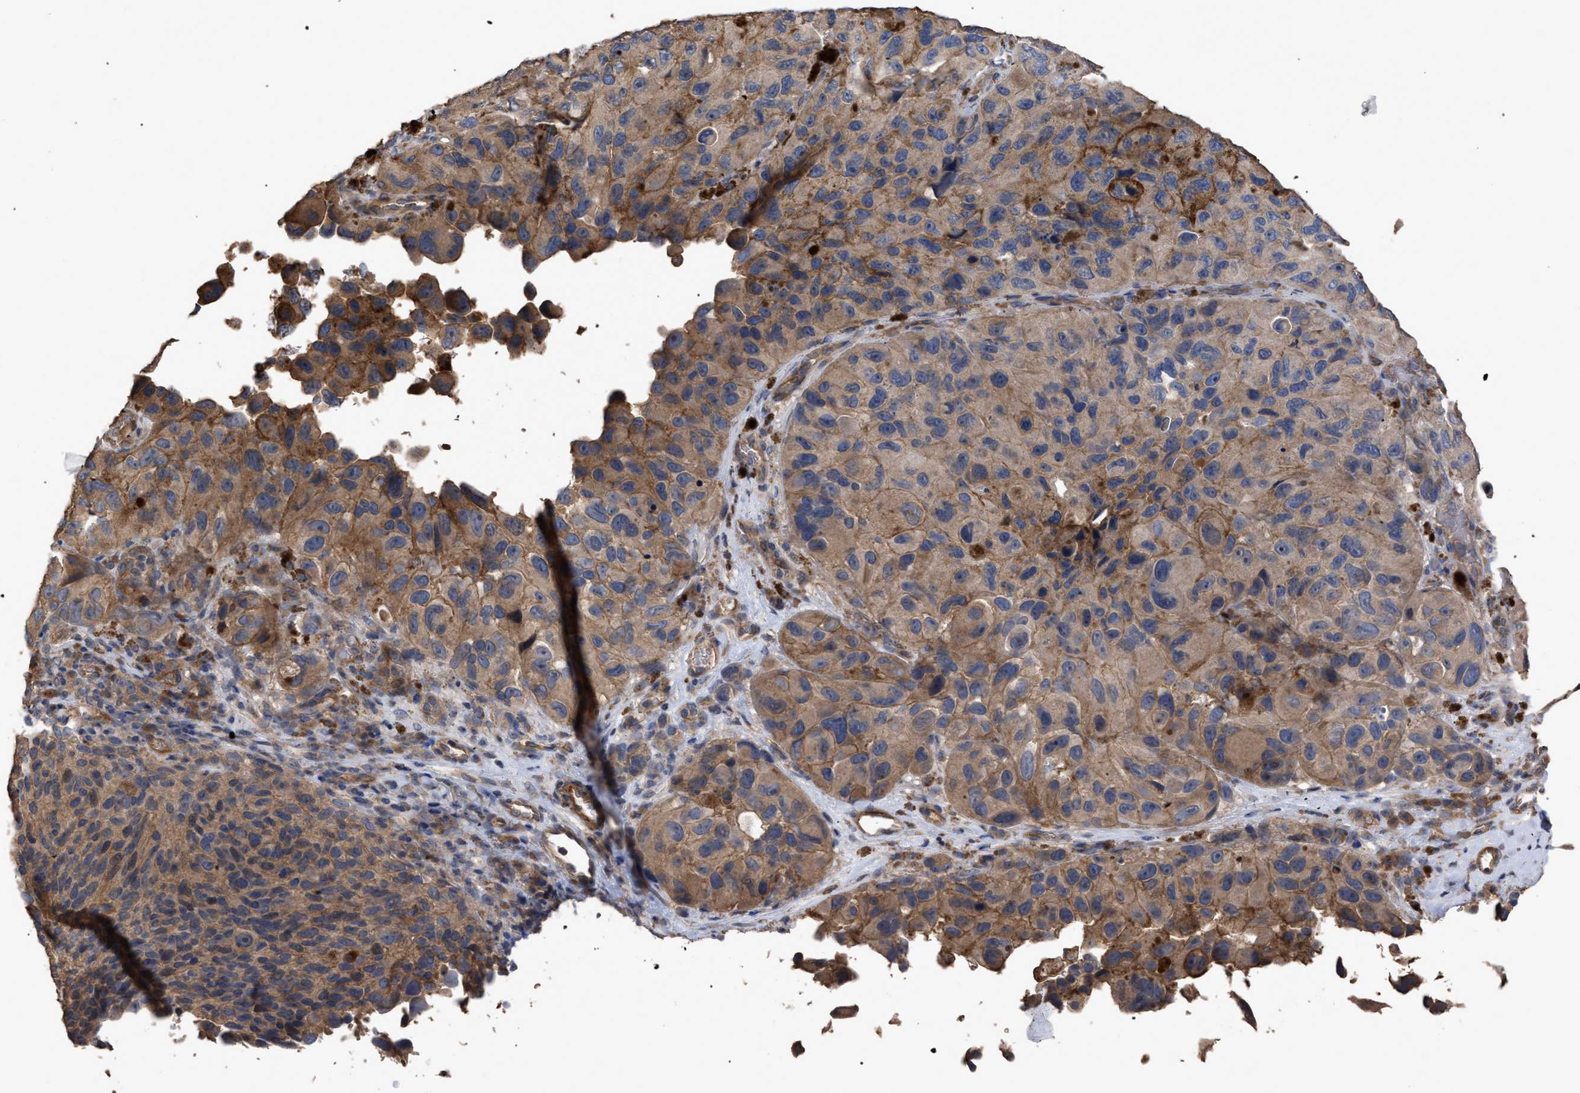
{"staining": {"intensity": "weak", "quantity": "25%-75%", "location": "cytoplasmic/membranous"}, "tissue": "melanoma", "cell_type": "Tumor cells", "image_type": "cancer", "snomed": [{"axis": "morphology", "description": "Malignant melanoma, NOS"}, {"axis": "topography", "description": "Skin"}], "caption": "Protein staining of melanoma tissue shows weak cytoplasmic/membranous staining in about 25%-75% of tumor cells.", "gene": "BTN2A1", "patient": {"sex": "female", "age": 73}}